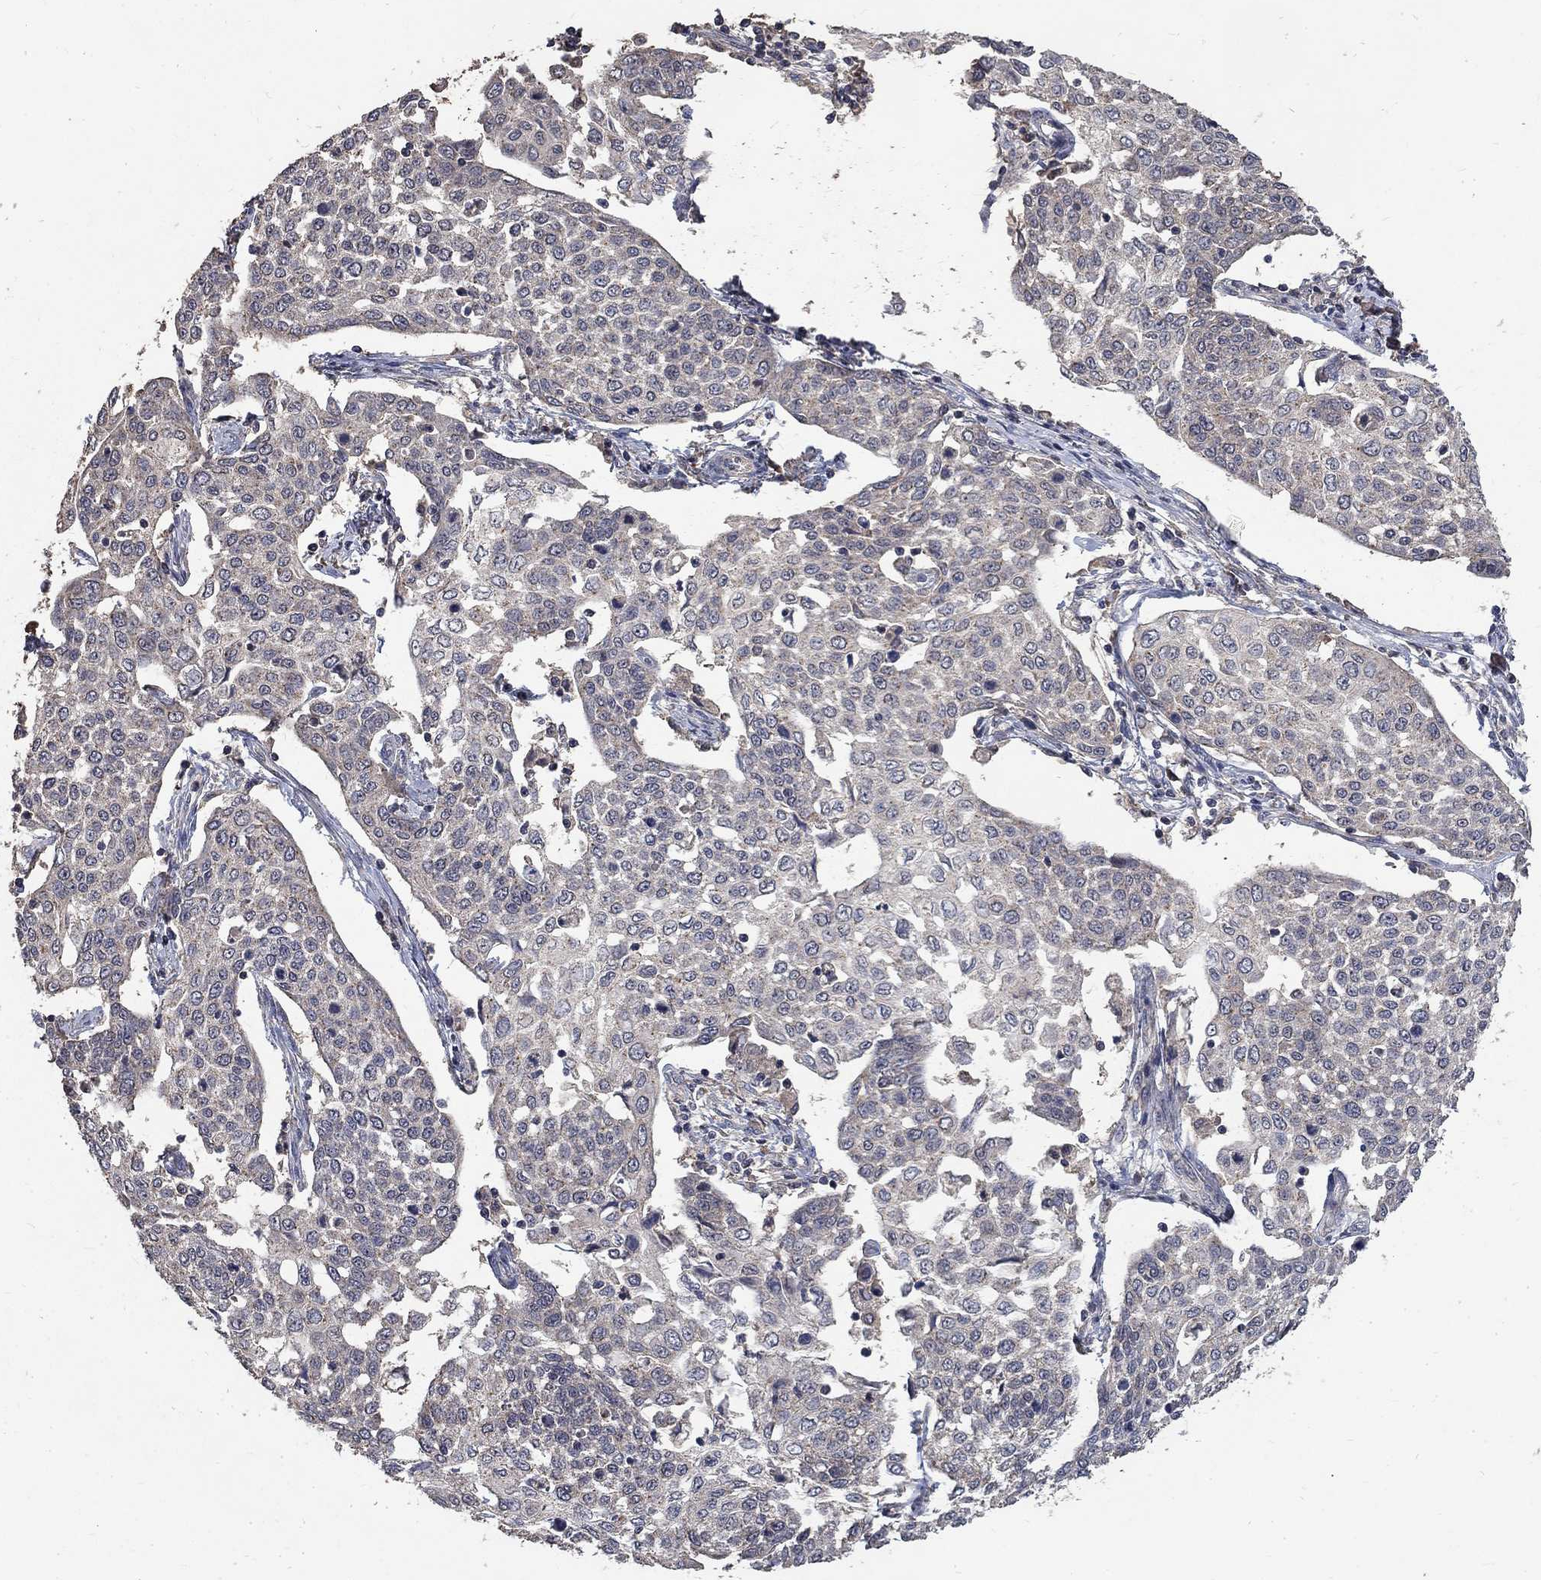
{"staining": {"intensity": "negative", "quantity": "none", "location": "none"}, "tissue": "cervical cancer", "cell_type": "Tumor cells", "image_type": "cancer", "snomed": [{"axis": "morphology", "description": "Squamous cell carcinoma, NOS"}, {"axis": "topography", "description": "Cervix"}], "caption": "Squamous cell carcinoma (cervical) stained for a protein using immunohistochemistry (IHC) reveals no staining tumor cells.", "gene": "C17orf75", "patient": {"sex": "female", "age": 34}}